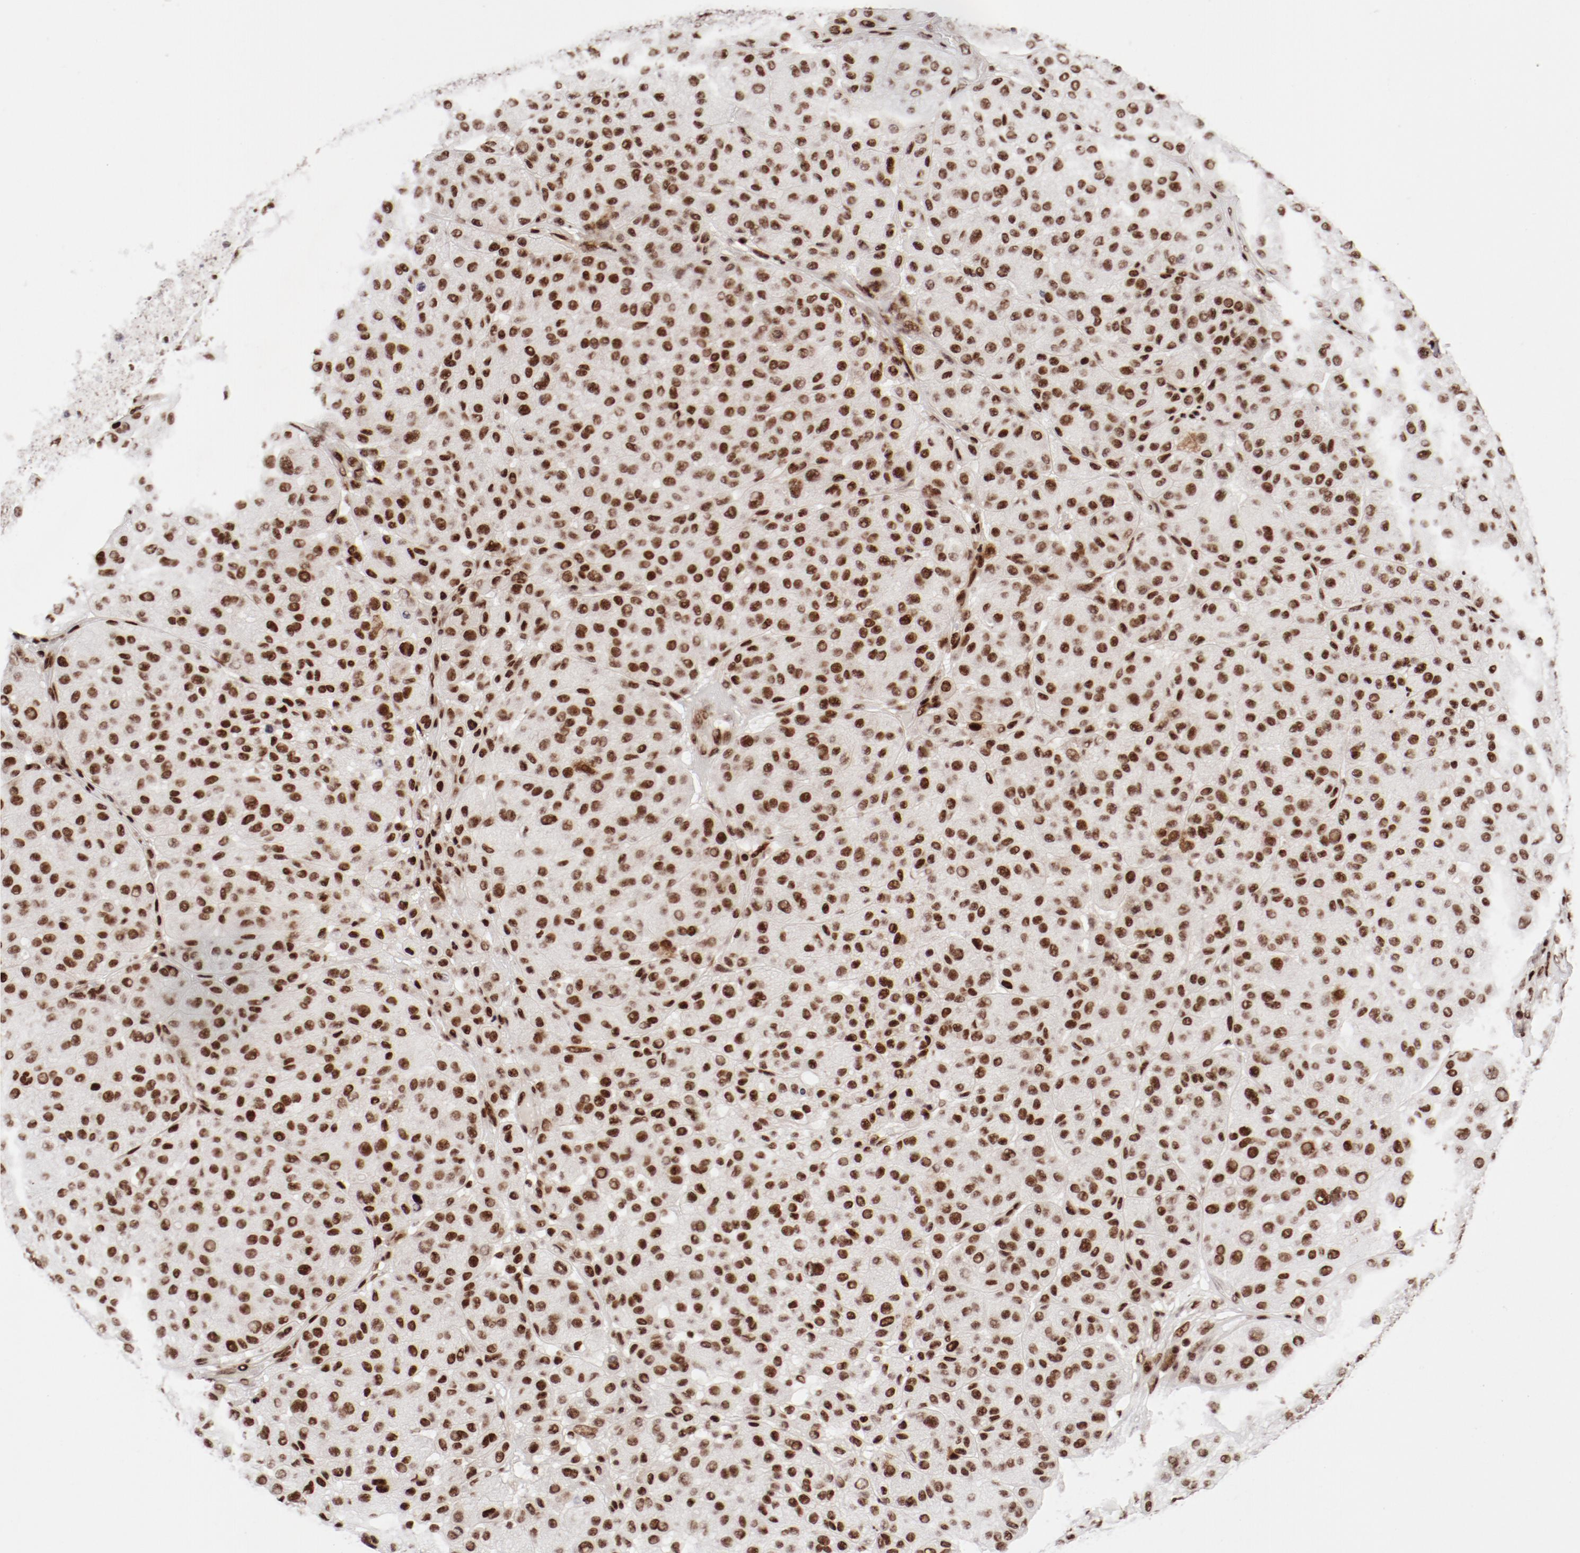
{"staining": {"intensity": "strong", "quantity": ">75%", "location": "nuclear"}, "tissue": "melanoma", "cell_type": "Tumor cells", "image_type": "cancer", "snomed": [{"axis": "morphology", "description": "Normal tissue, NOS"}, {"axis": "morphology", "description": "Malignant melanoma, Metastatic site"}, {"axis": "topography", "description": "Skin"}], "caption": "Protein staining reveals strong nuclear positivity in about >75% of tumor cells in melanoma. (DAB IHC, brown staining for protein, blue staining for nuclei).", "gene": "NFYB", "patient": {"sex": "male", "age": 41}}